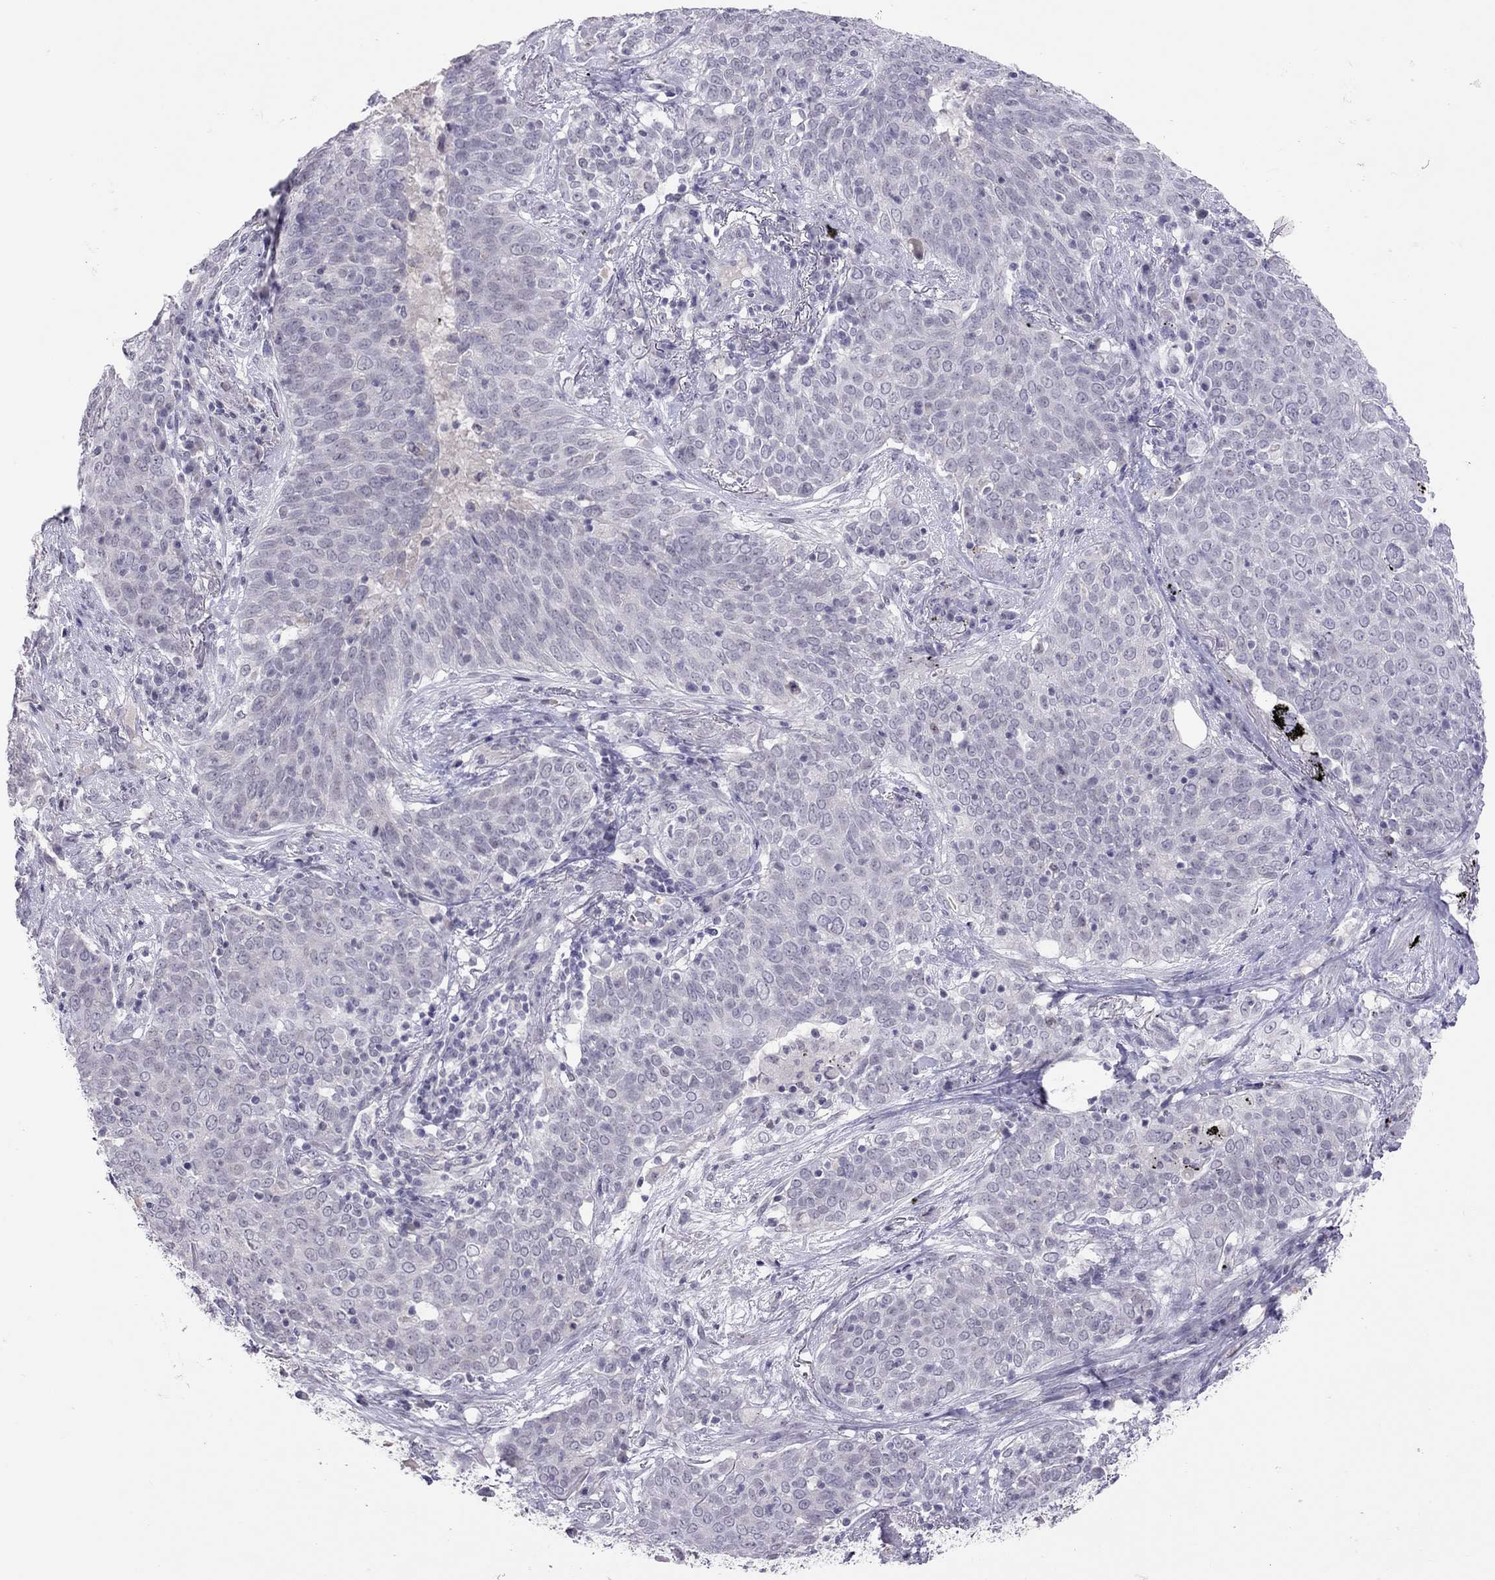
{"staining": {"intensity": "negative", "quantity": "none", "location": "none"}, "tissue": "lung cancer", "cell_type": "Tumor cells", "image_type": "cancer", "snomed": [{"axis": "morphology", "description": "Squamous cell carcinoma, NOS"}, {"axis": "topography", "description": "Lung"}], "caption": "Protein analysis of squamous cell carcinoma (lung) shows no significant expression in tumor cells. (Stains: DAB immunohistochemistry with hematoxylin counter stain, Microscopy: brightfield microscopy at high magnification).", "gene": "JHY", "patient": {"sex": "male", "age": 82}}